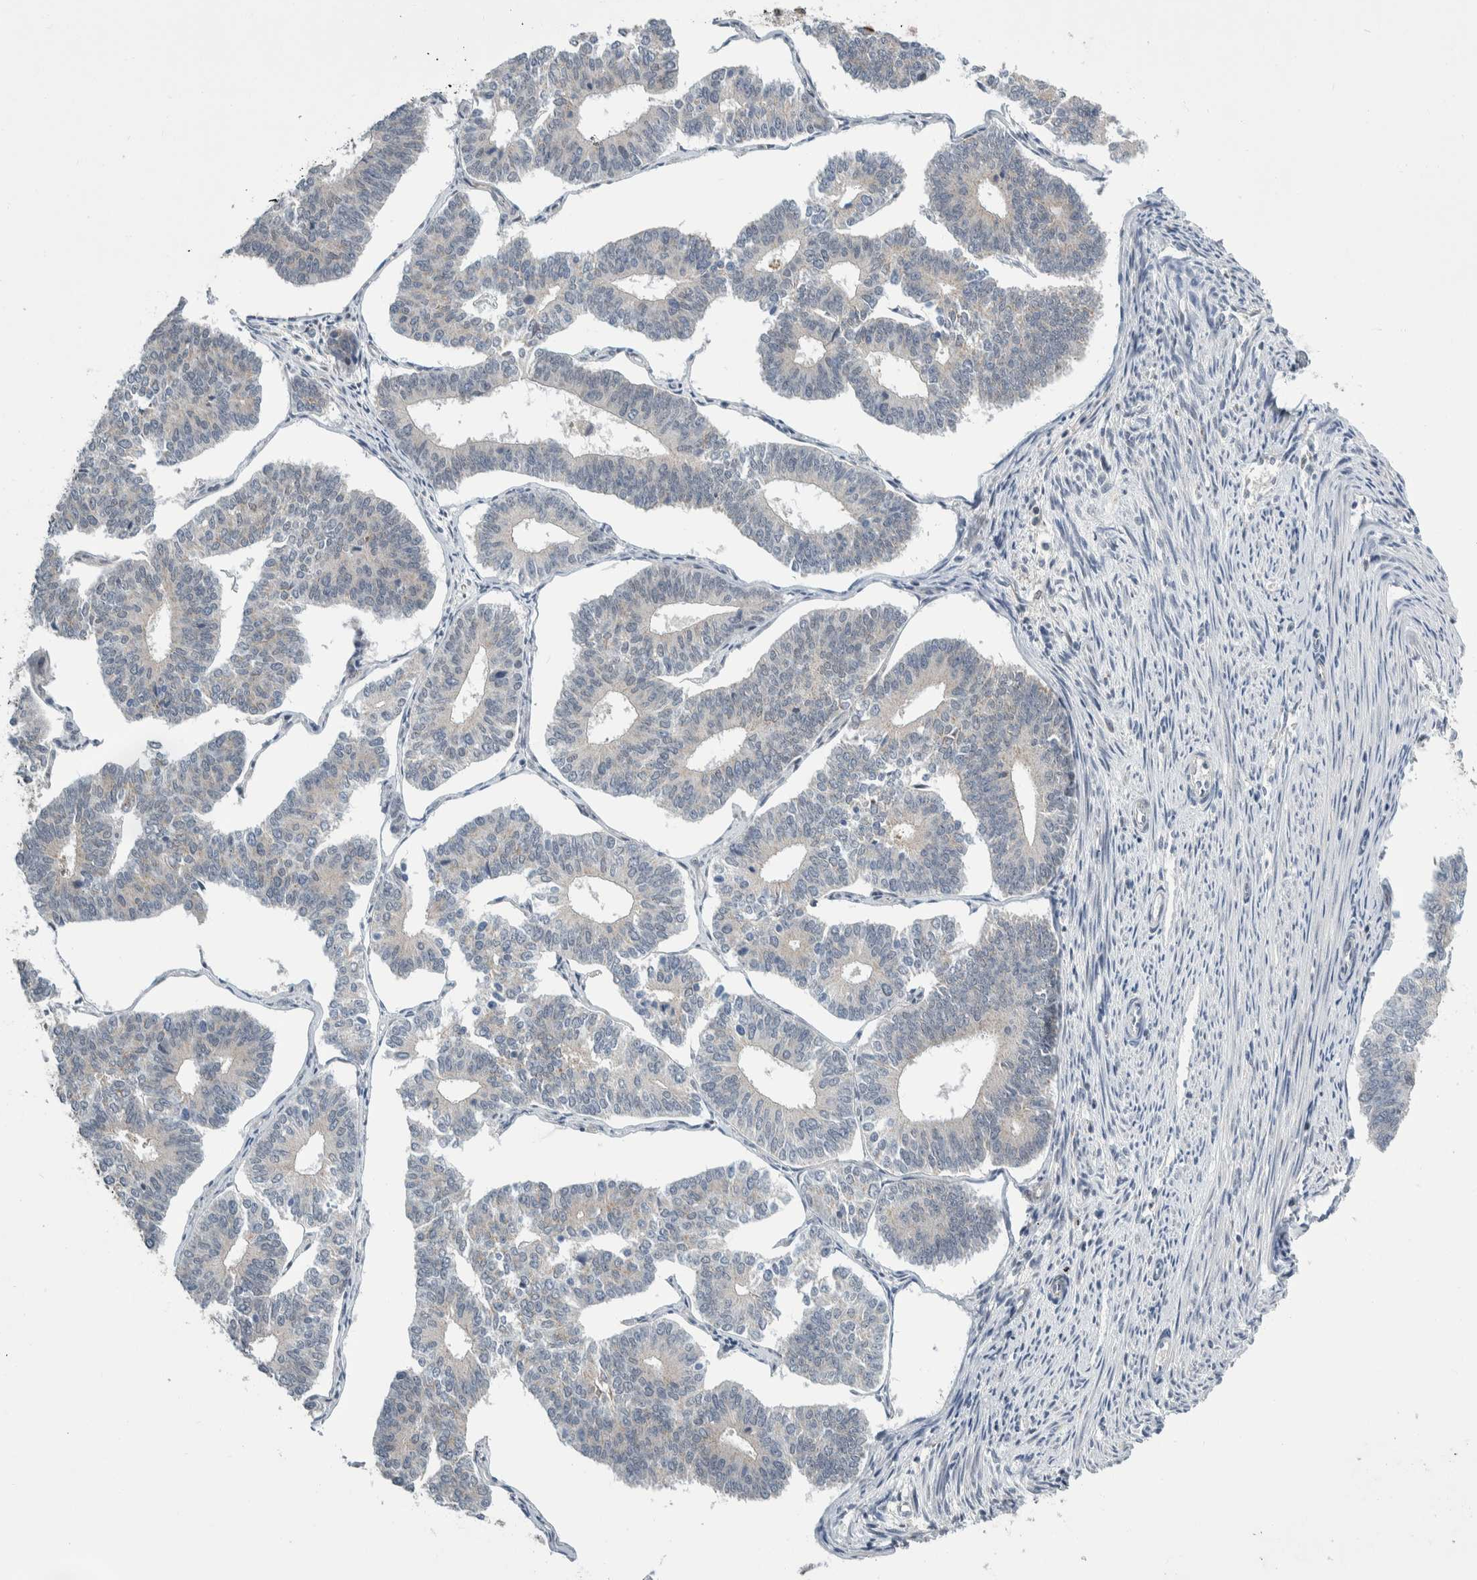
{"staining": {"intensity": "negative", "quantity": "none", "location": "none"}, "tissue": "endometrial cancer", "cell_type": "Tumor cells", "image_type": "cancer", "snomed": [{"axis": "morphology", "description": "Adenocarcinoma, NOS"}, {"axis": "topography", "description": "Endometrium"}], "caption": "Adenocarcinoma (endometrial) stained for a protein using immunohistochemistry (IHC) displays no positivity tumor cells.", "gene": "SHPK", "patient": {"sex": "female", "age": 70}}